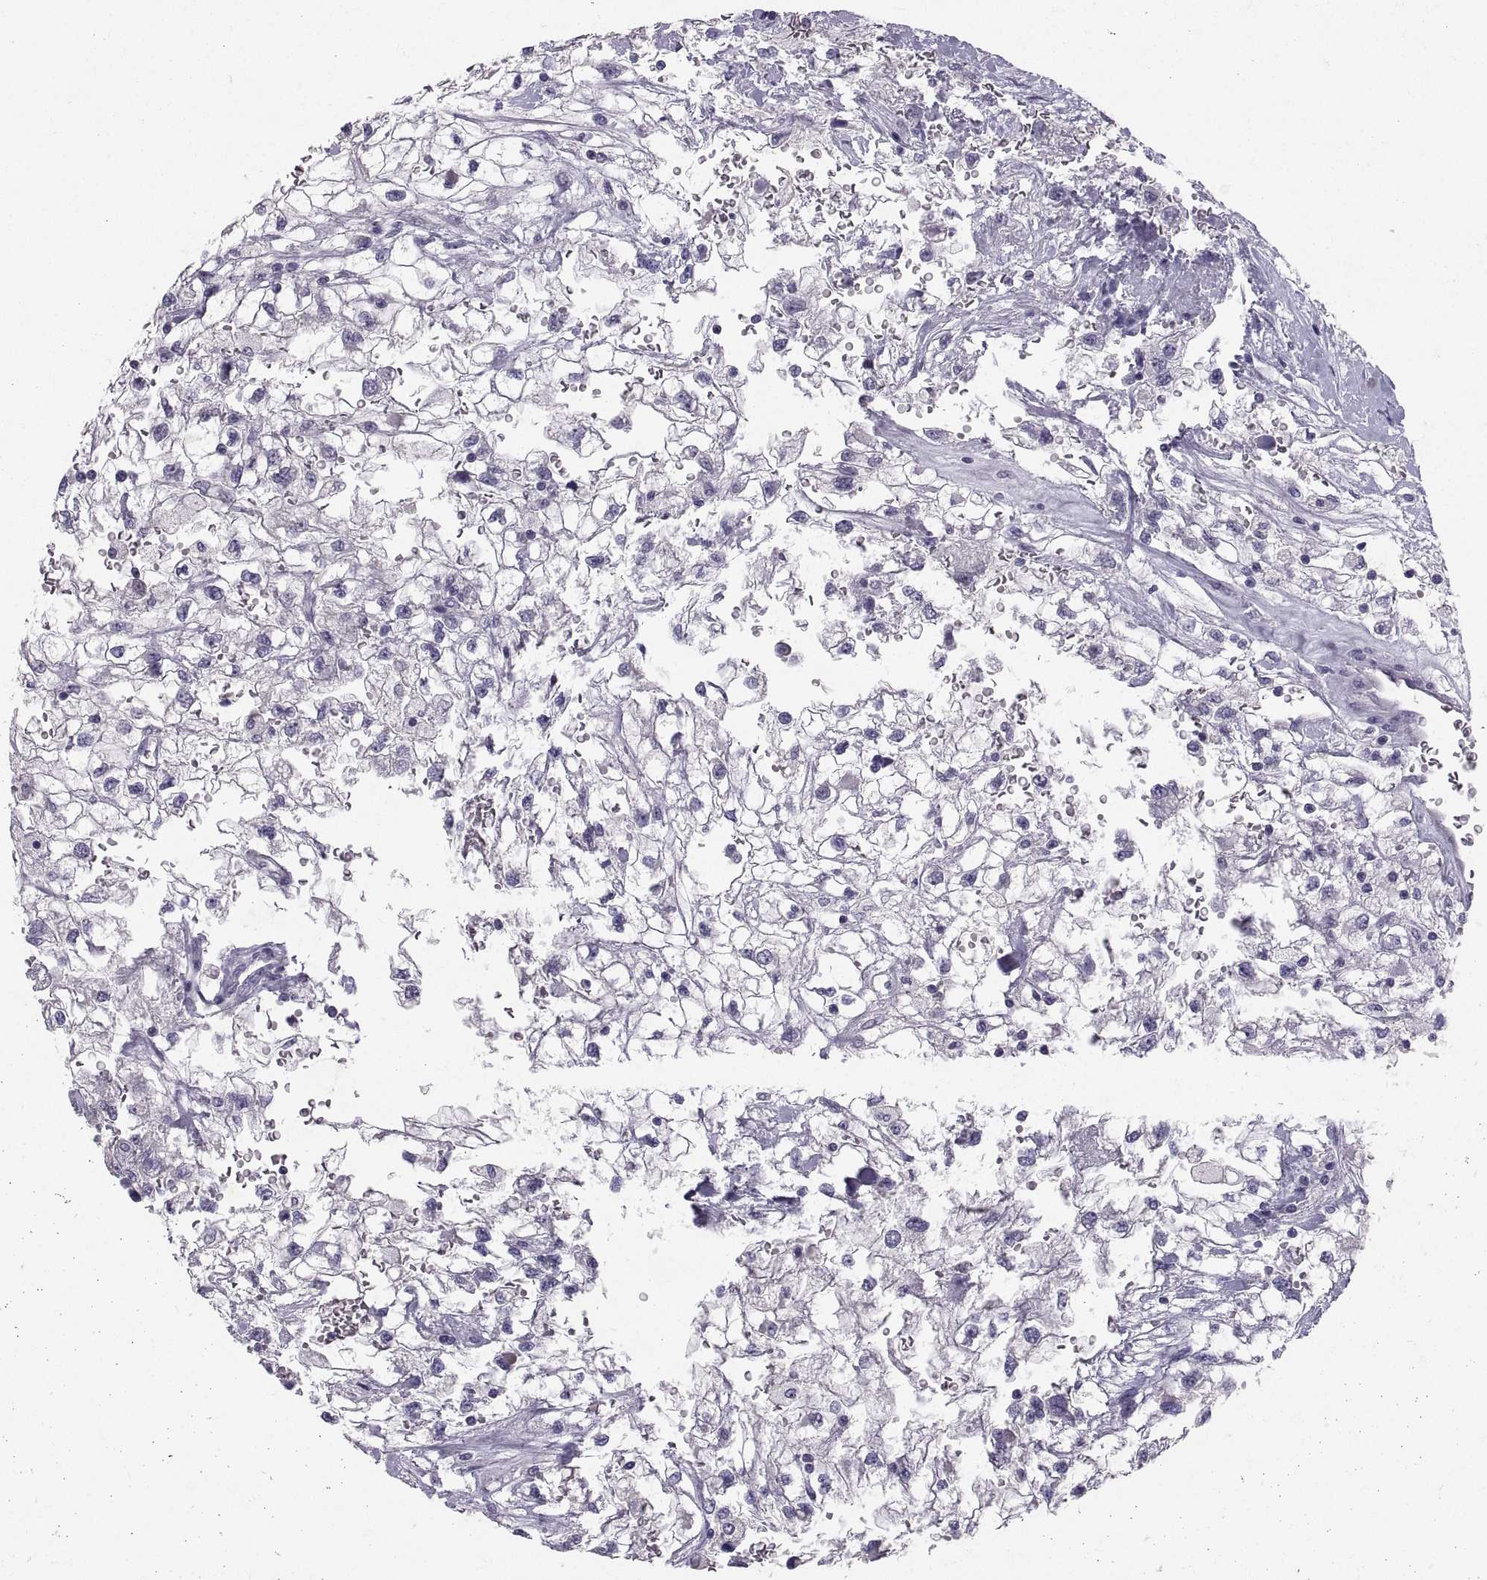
{"staining": {"intensity": "negative", "quantity": "none", "location": "none"}, "tissue": "renal cancer", "cell_type": "Tumor cells", "image_type": "cancer", "snomed": [{"axis": "morphology", "description": "Adenocarcinoma, NOS"}, {"axis": "topography", "description": "Kidney"}], "caption": "This image is of adenocarcinoma (renal) stained with IHC to label a protein in brown with the nuclei are counter-stained blue. There is no staining in tumor cells.", "gene": "PTN", "patient": {"sex": "male", "age": 59}}